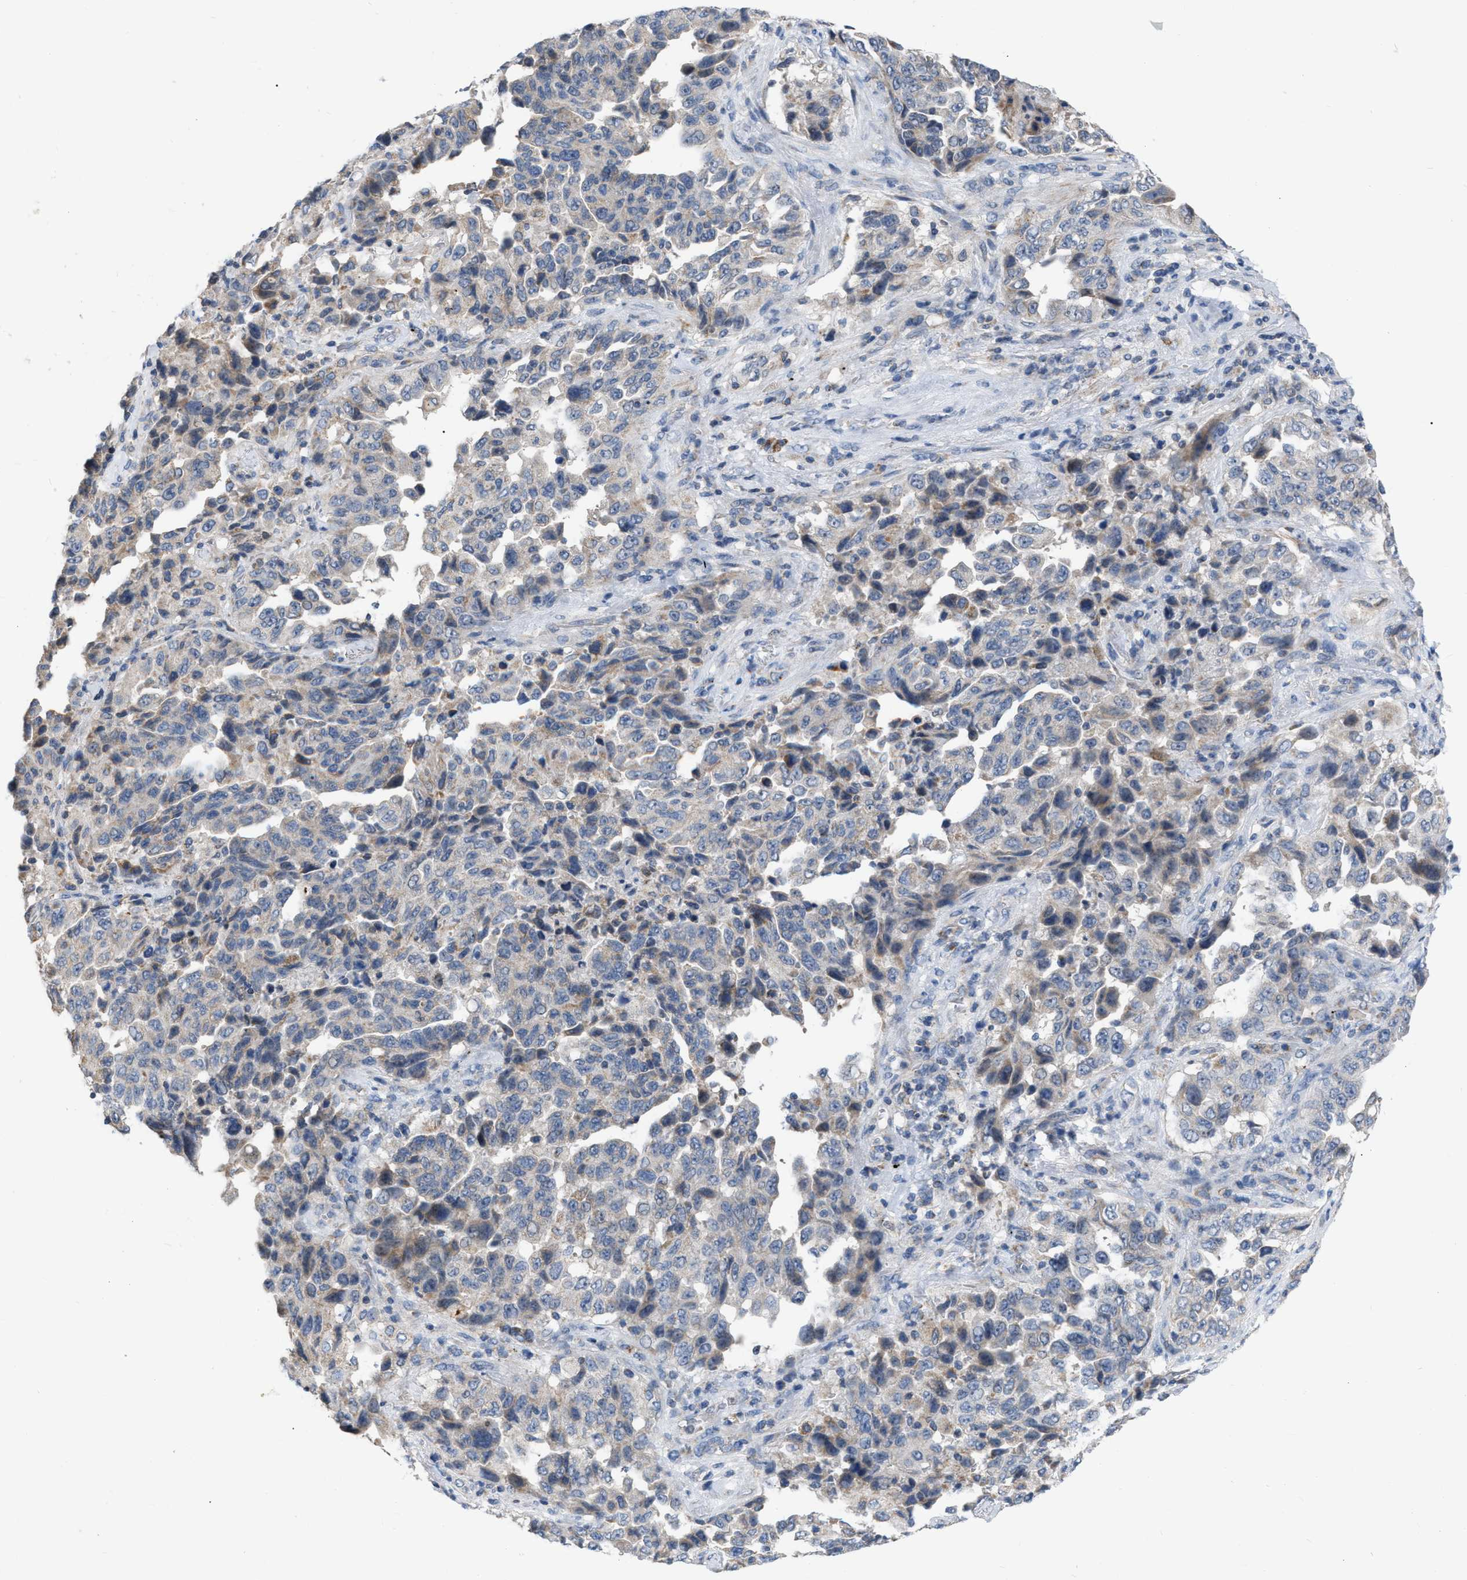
{"staining": {"intensity": "weak", "quantity": "<25%", "location": "cytoplasmic/membranous"}, "tissue": "lung cancer", "cell_type": "Tumor cells", "image_type": "cancer", "snomed": [{"axis": "morphology", "description": "Adenocarcinoma, NOS"}, {"axis": "topography", "description": "Lung"}], "caption": "This micrograph is of adenocarcinoma (lung) stained with IHC to label a protein in brown with the nuclei are counter-stained blue. There is no staining in tumor cells.", "gene": "DDX56", "patient": {"sex": "female", "age": 51}}